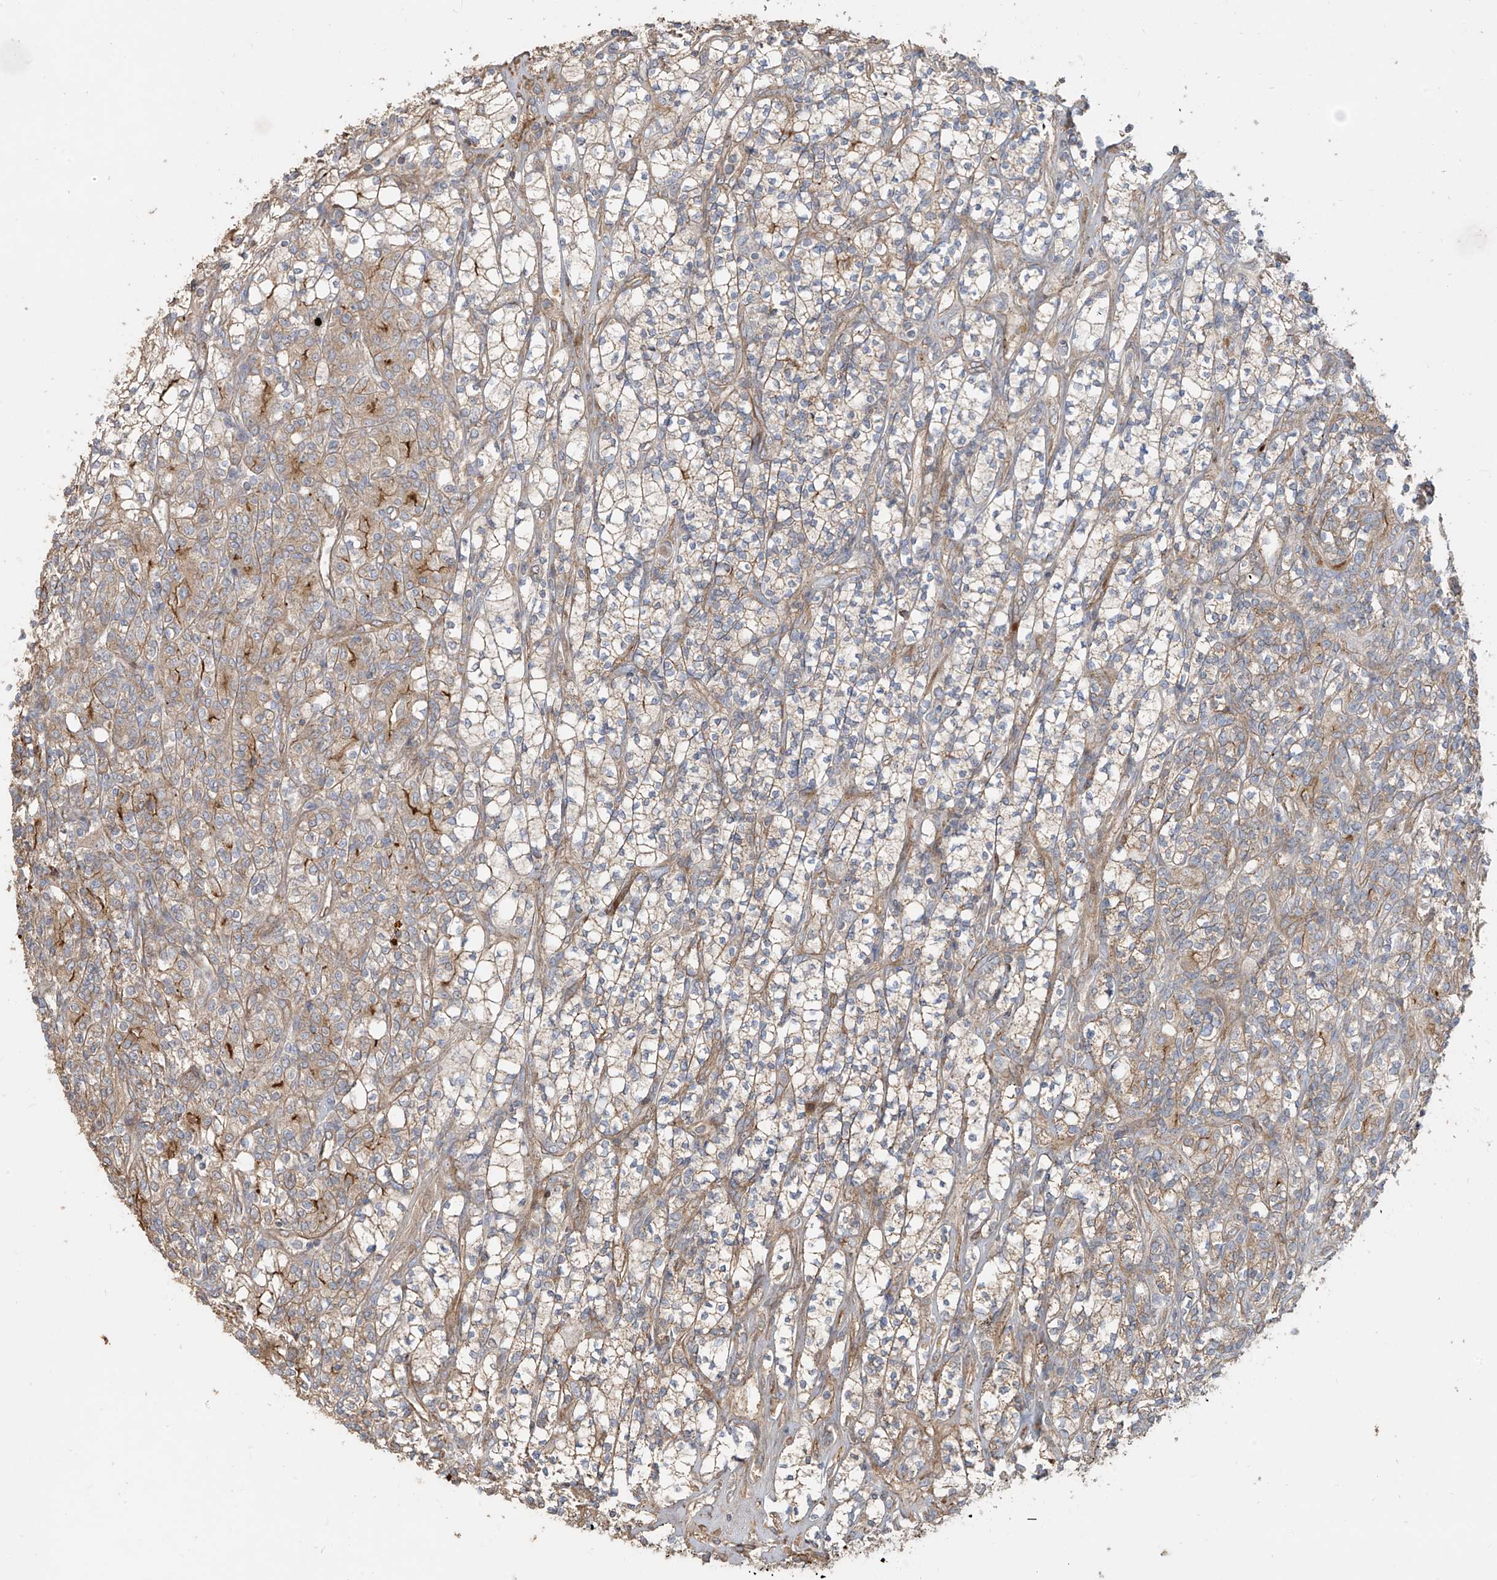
{"staining": {"intensity": "weak", "quantity": "25%-75%", "location": "cytoplasmic/membranous"}, "tissue": "renal cancer", "cell_type": "Tumor cells", "image_type": "cancer", "snomed": [{"axis": "morphology", "description": "Adenocarcinoma, NOS"}, {"axis": "topography", "description": "Kidney"}], "caption": "Renal cancer stained with a brown dye demonstrates weak cytoplasmic/membranous positive expression in about 25%-75% of tumor cells.", "gene": "ABTB1", "patient": {"sex": "male", "age": 77}}